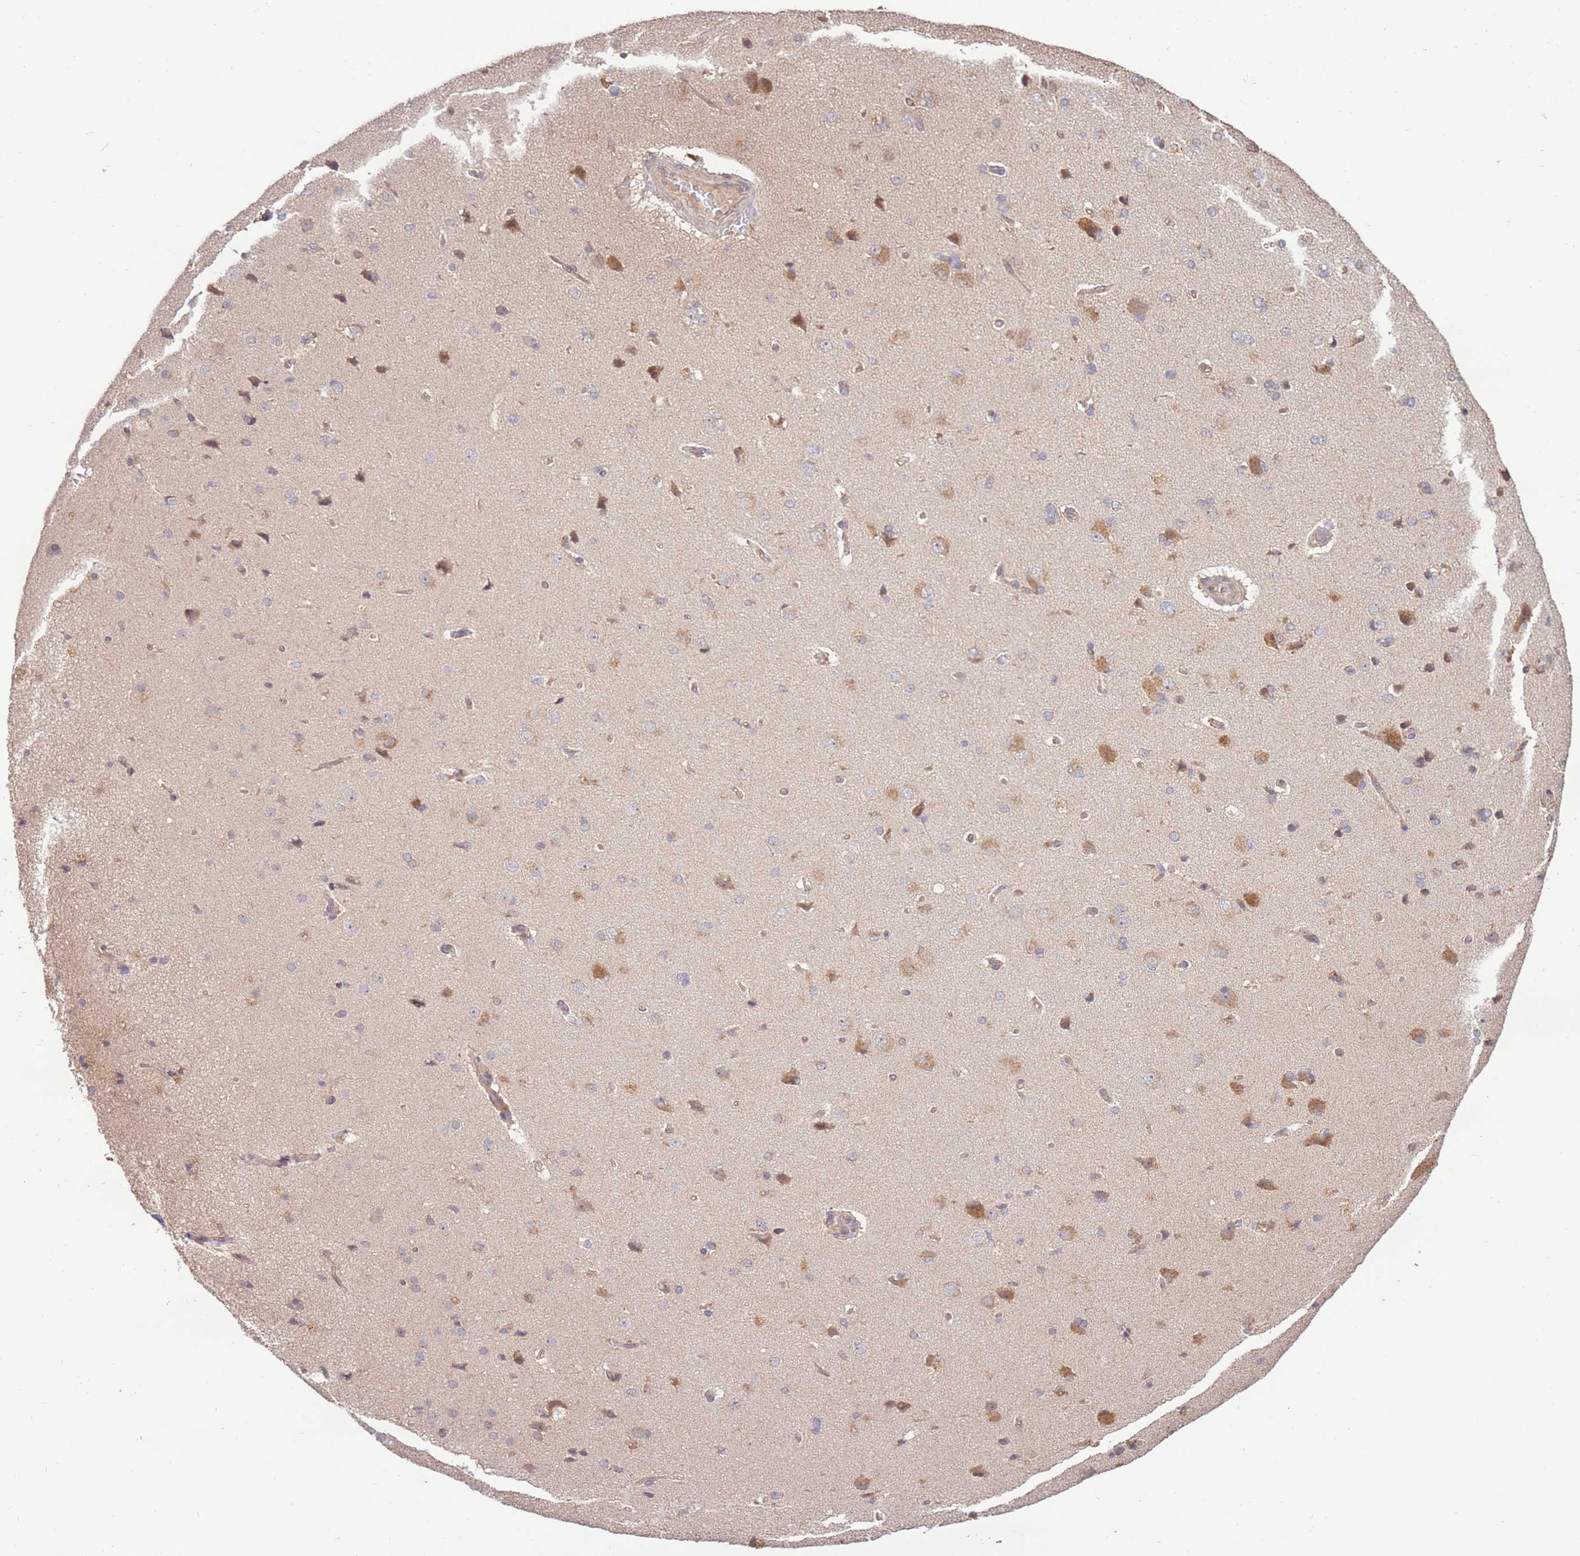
{"staining": {"intensity": "negative", "quantity": "none", "location": "none"}, "tissue": "cerebral cortex", "cell_type": "Endothelial cells", "image_type": "normal", "snomed": [{"axis": "morphology", "description": "Normal tissue, NOS"}, {"axis": "topography", "description": "Cerebral cortex"}], "caption": "The histopathology image shows no staining of endothelial cells in unremarkable cerebral cortex.", "gene": "RGS14", "patient": {"sex": "male", "age": 62}}